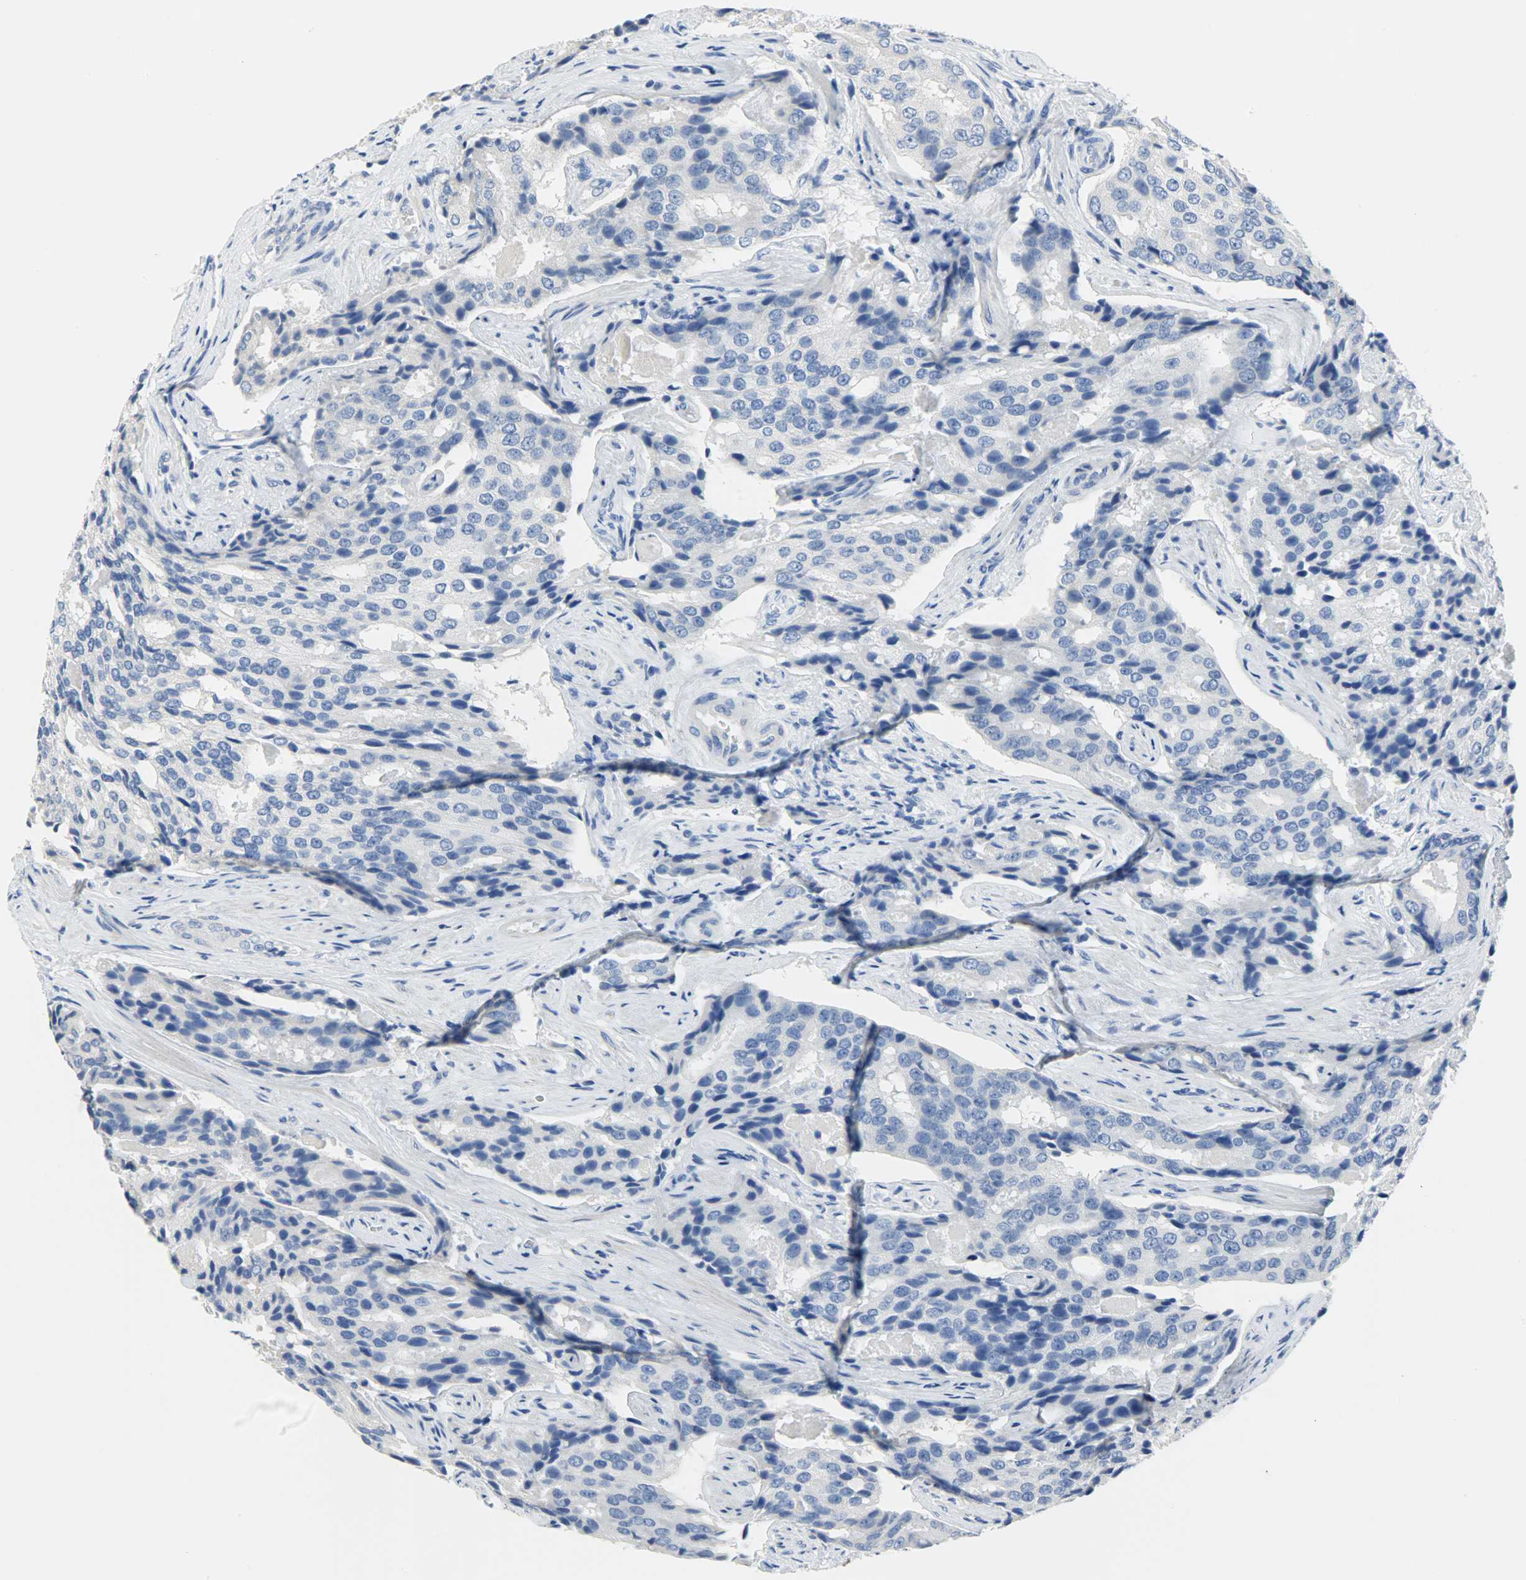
{"staining": {"intensity": "negative", "quantity": "none", "location": "none"}, "tissue": "prostate cancer", "cell_type": "Tumor cells", "image_type": "cancer", "snomed": [{"axis": "morphology", "description": "Adenocarcinoma, High grade"}, {"axis": "topography", "description": "Prostate"}], "caption": "This is an immunohistochemistry photomicrograph of human adenocarcinoma (high-grade) (prostate). There is no expression in tumor cells.", "gene": "CEBPE", "patient": {"sex": "male", "age": 58}}